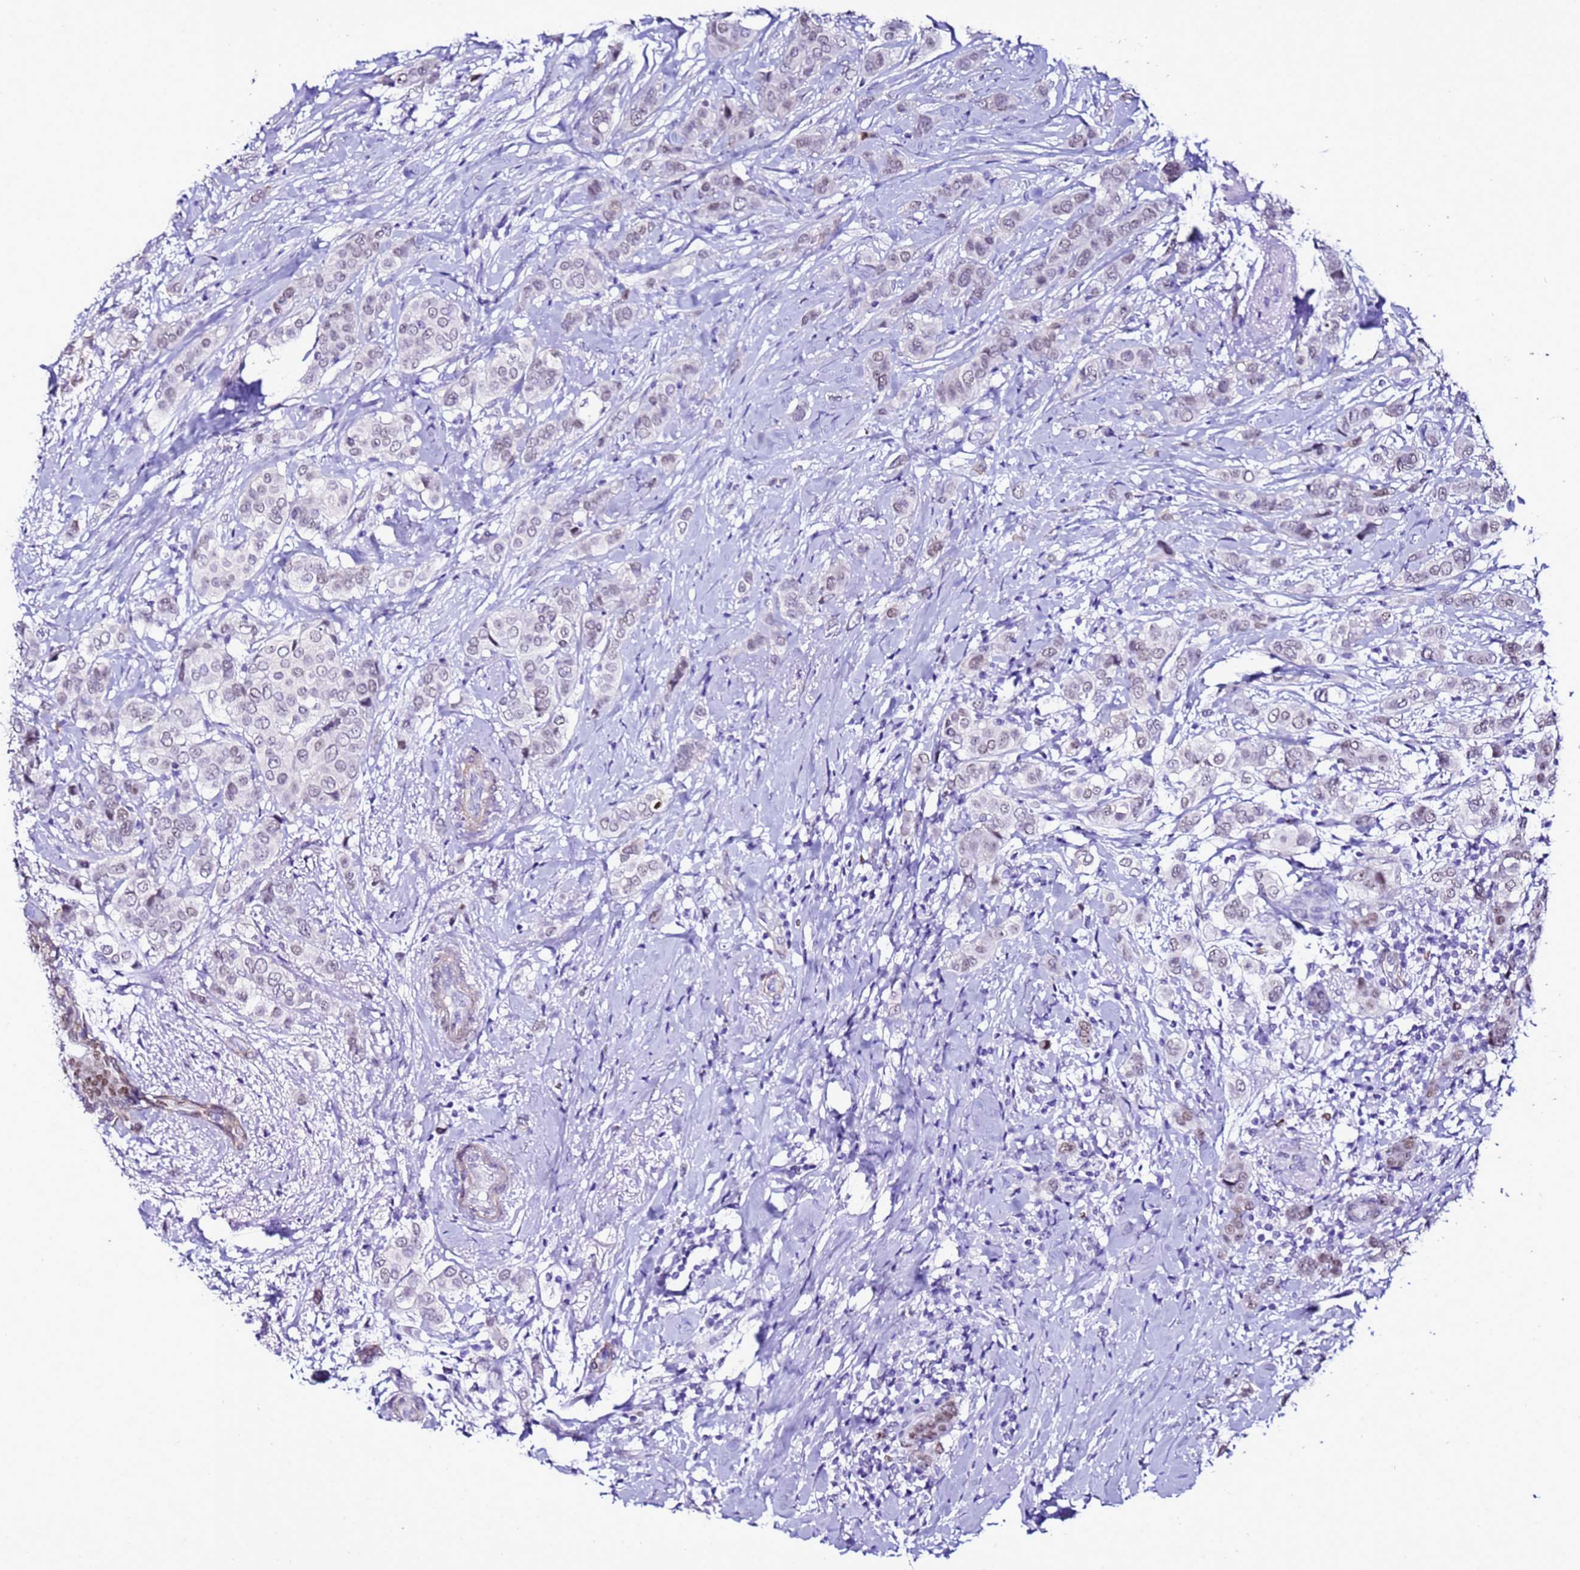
{"staining": {"intensity": "weak", "quantity": "25%-75%", "location": "nuclear"}, "tissue": "breast cancer", "cell_type": "Tumor cells", "image_type": "cancer", "snomed": [{"axis": "morphology", "description": "Lobular carcinoma"}, {"axis": "topography", "description": "Breast"}], "caption": "Immunohistochemical staining of breast cancer demonstrates low levels of weak nuclear staining in about 25%-75% of tumor cells.", "gene": "BCL7A", "patient": {"sex": "female", "age": 51}}